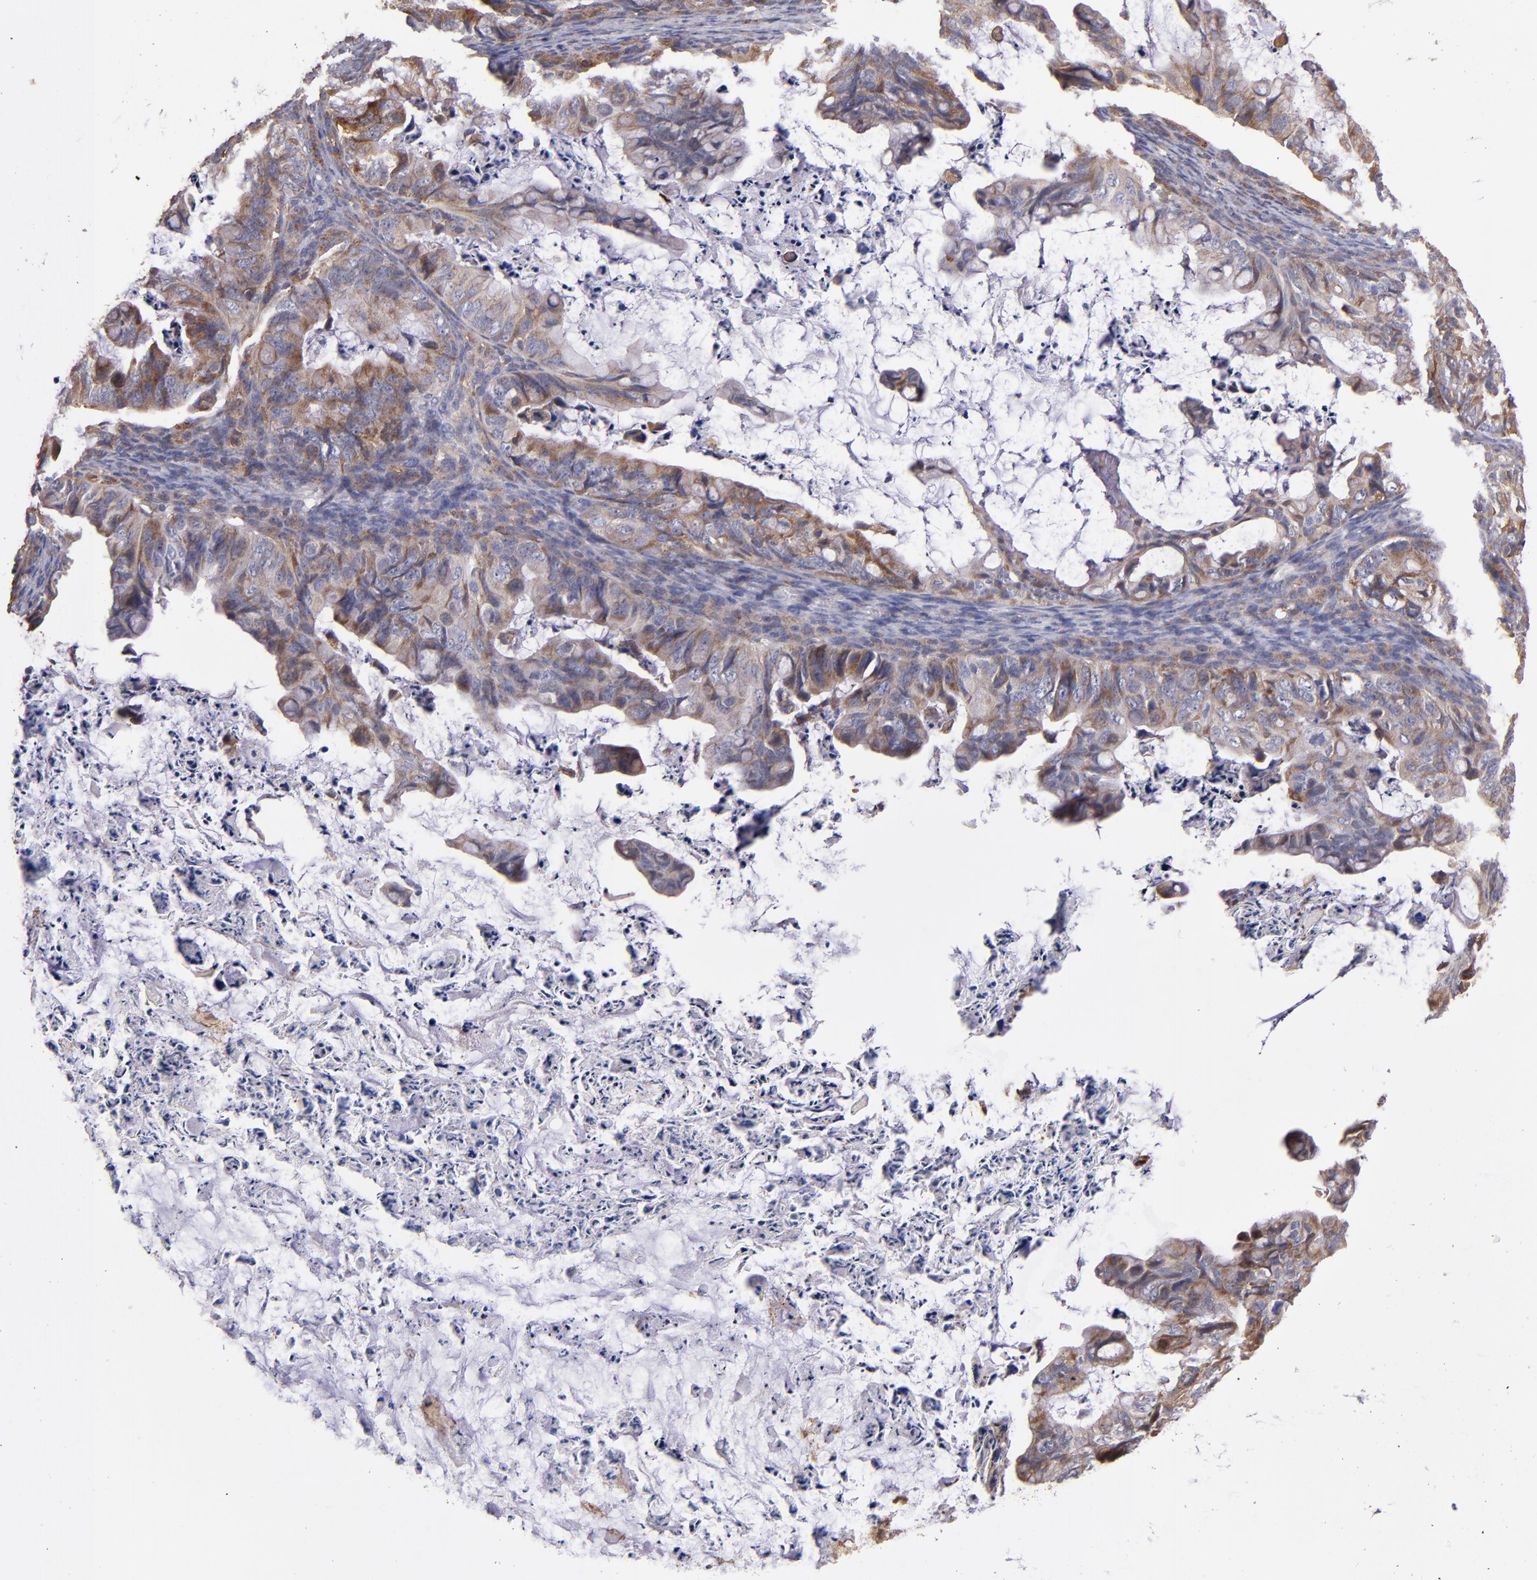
{"staining": {"intensity": "moderate", "quantity": "25%-75%", "location": "cytoplasmic/membranous"}, "tissue": "ovarian cancer", "cell_type": "Tumor cells", "image_type": "cancer", "snomed": [{"axis": "morphology", "description": "Cystadenocarcinoma, mucinous, NOS"}, {"axis": "topography", "description": "Ovary"}], "caption": "Human ovarian cancer stained with a protein marker demonstrates moderate staining in tumor cells.", "gene": "IFIH1", "patient": {"sex": "female", "age": 36}}